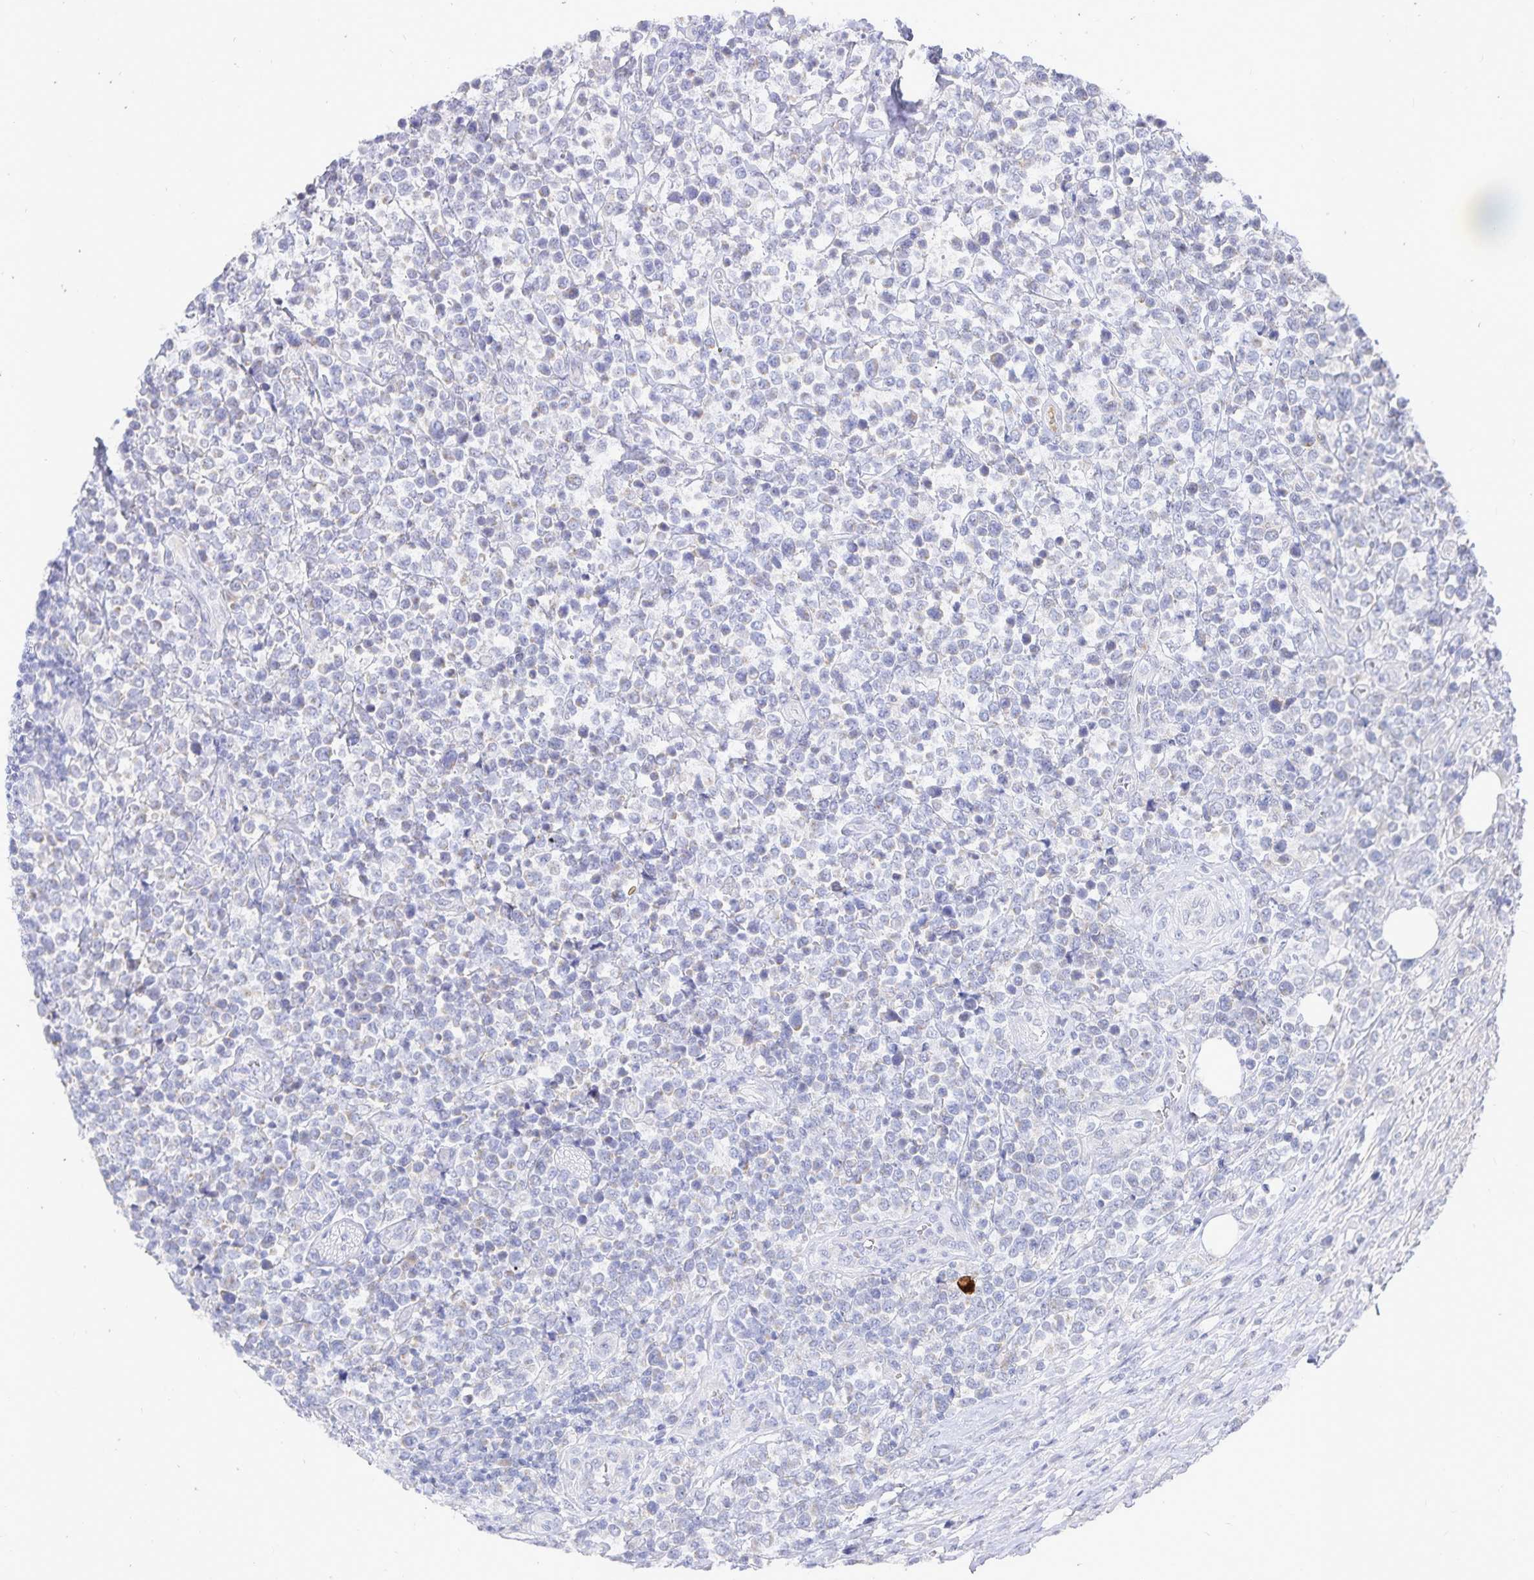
{"staining": {"intensity": "negative", "quantity": "none", "location": "none"}, "tissue": "lymphoma", "cell_type": "Tumor cells", "image_type": "cancer", "snomed": [{"axis": "morphology", "description": "Malignant lymphoma, non-Hodgkin's type, High grade"}, {"axis": "topography", "description": "Soft tissue"}], "caption": "Micrograph shows no significant protein staining in tumor cells of lymphoma. (DAB immunohistochemistry, high magnification).", "gene": "PKHD1", "patient": {"sex": "female", "age": 56}}